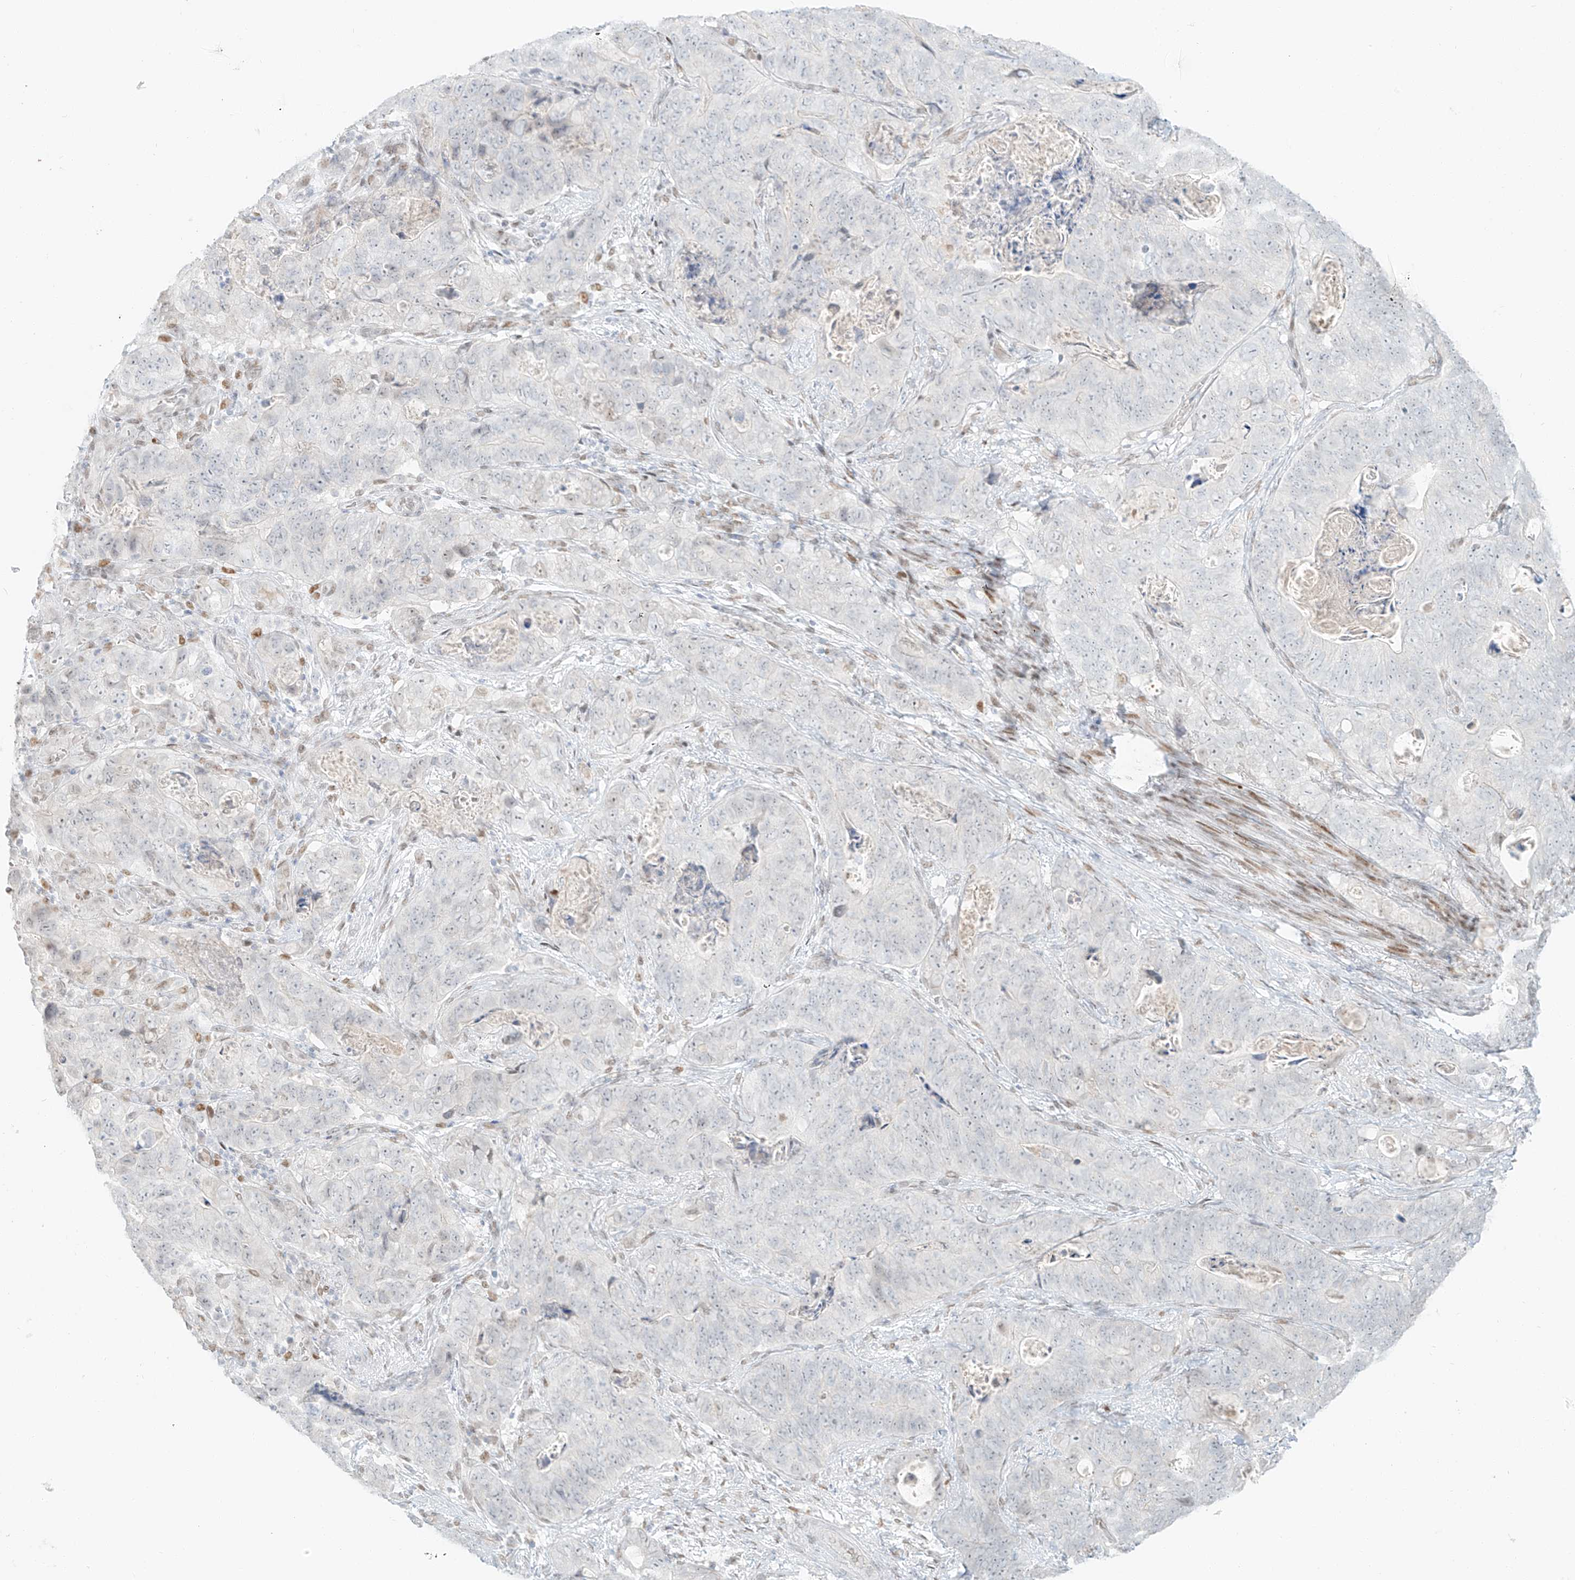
{"staining": {"intensity": "negative", "quantity": "none", "location": "none"}, "tissue": "stomach cancer", "cell_type": "Tumor cells", "image_type": "cancer", "snomed": [{"axis": "morphology", "description": "Normal tissue, NOS"}, {"axis": "morphology", "description": "Adenocarcinoma, NOS"}, {"axis": "topography", "description": "Stomach"}], "caption": "This is an immunohistochemistry photomicrograph of human stomach cancer. There is no staining in tumor cells.", "gene": "ZNF774", "patient": {"sex": "female", "age": 89}}